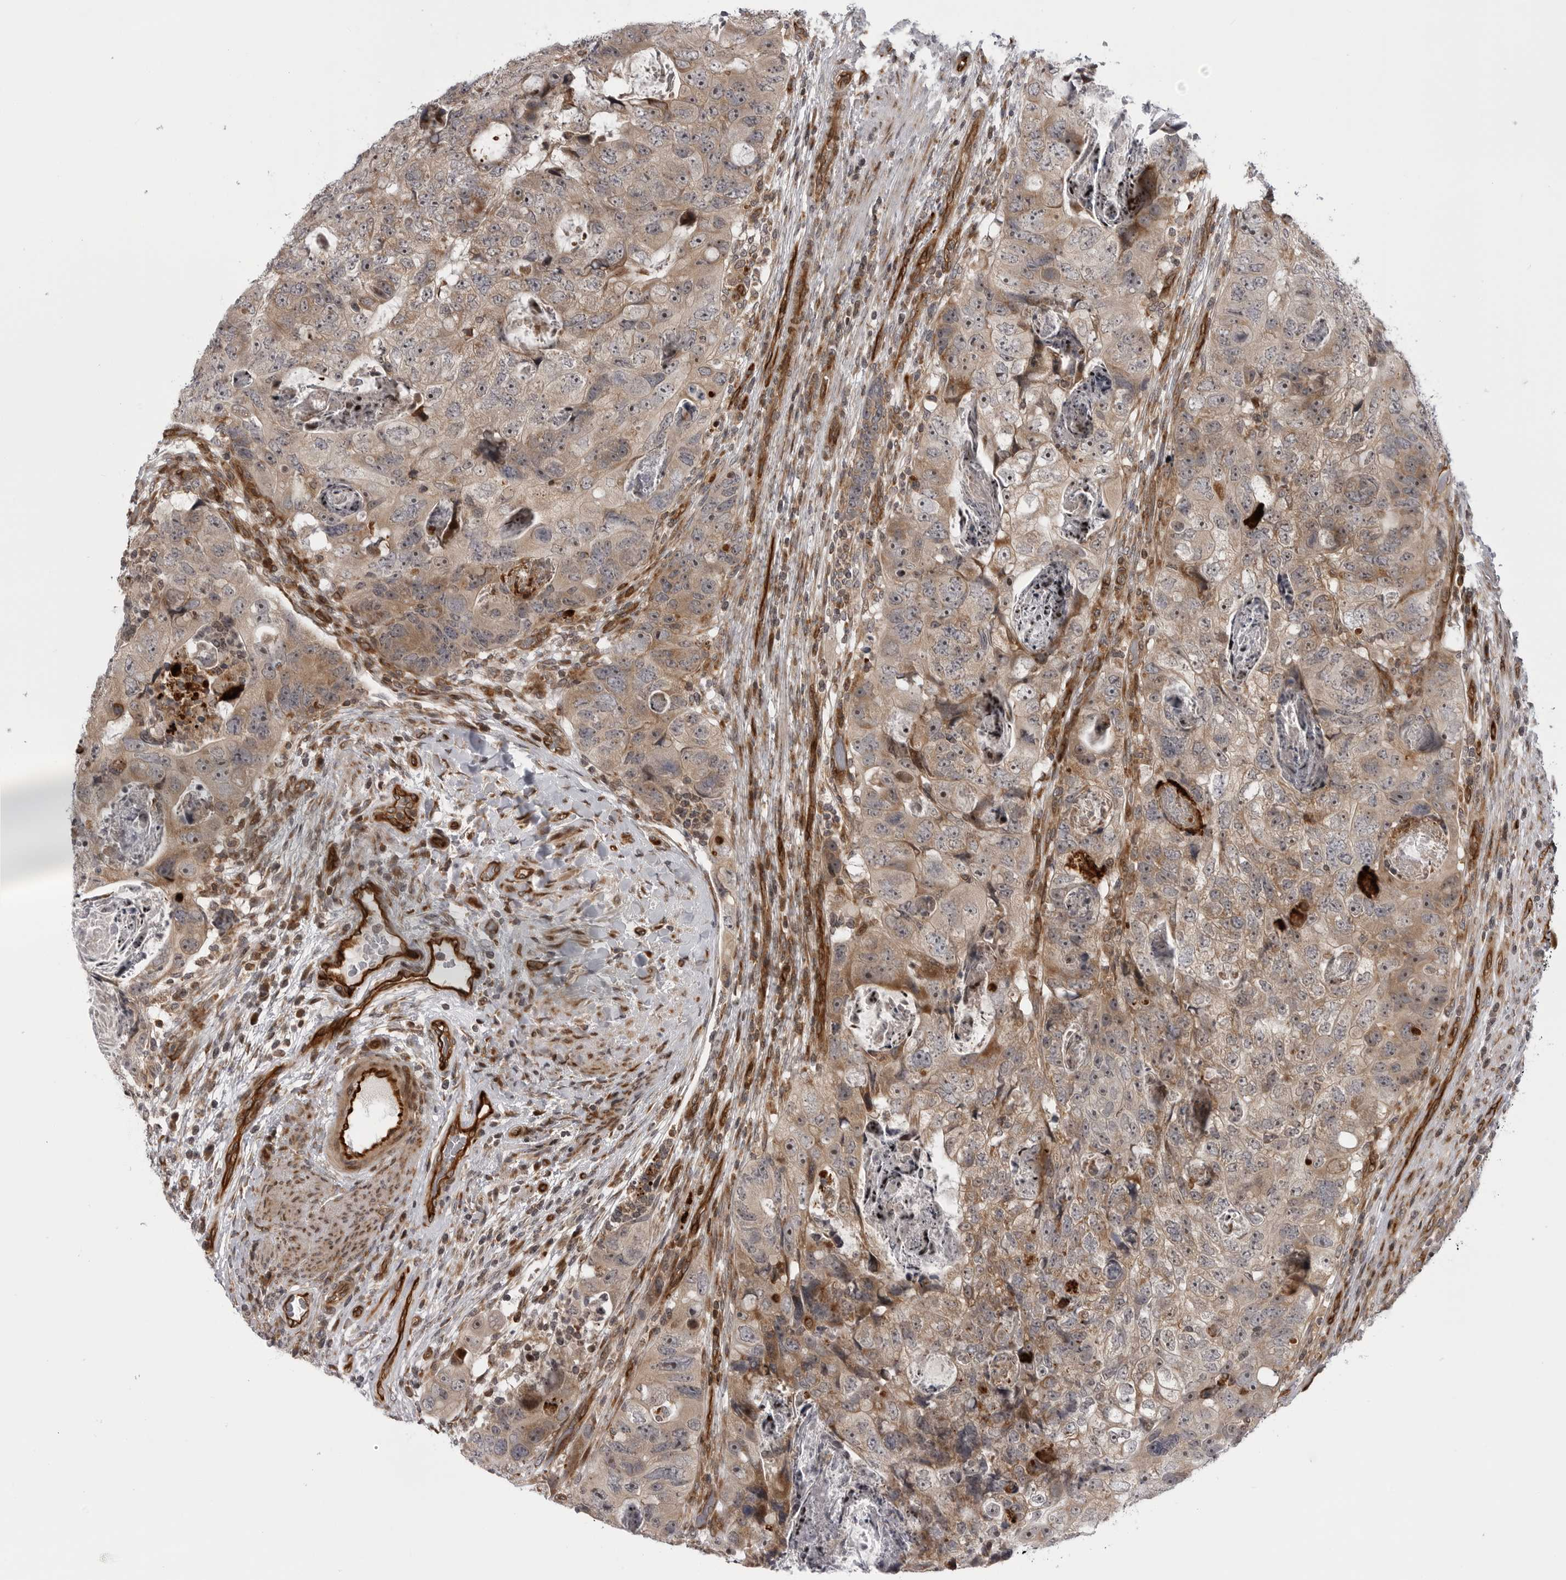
{"staining": {"intensity": "weak", "quantity": ">75%", "location": "cytoplasmic/membranous"}, "tissue": "colorectal cancer", "cell_type": "Tumor cells", "image_type": "cancer", "snomed": [{"axis": "morphology", "description": "Adenocarcinoma, NOS"}, {"axis": "topography", "description": "Rectum"}], "caption": "Human colorectal cancer stained with a protein marker exhibits weak staining in tumor cells.", "gene": "ABL1", "patient": {"sex": "male", "age": 59}}